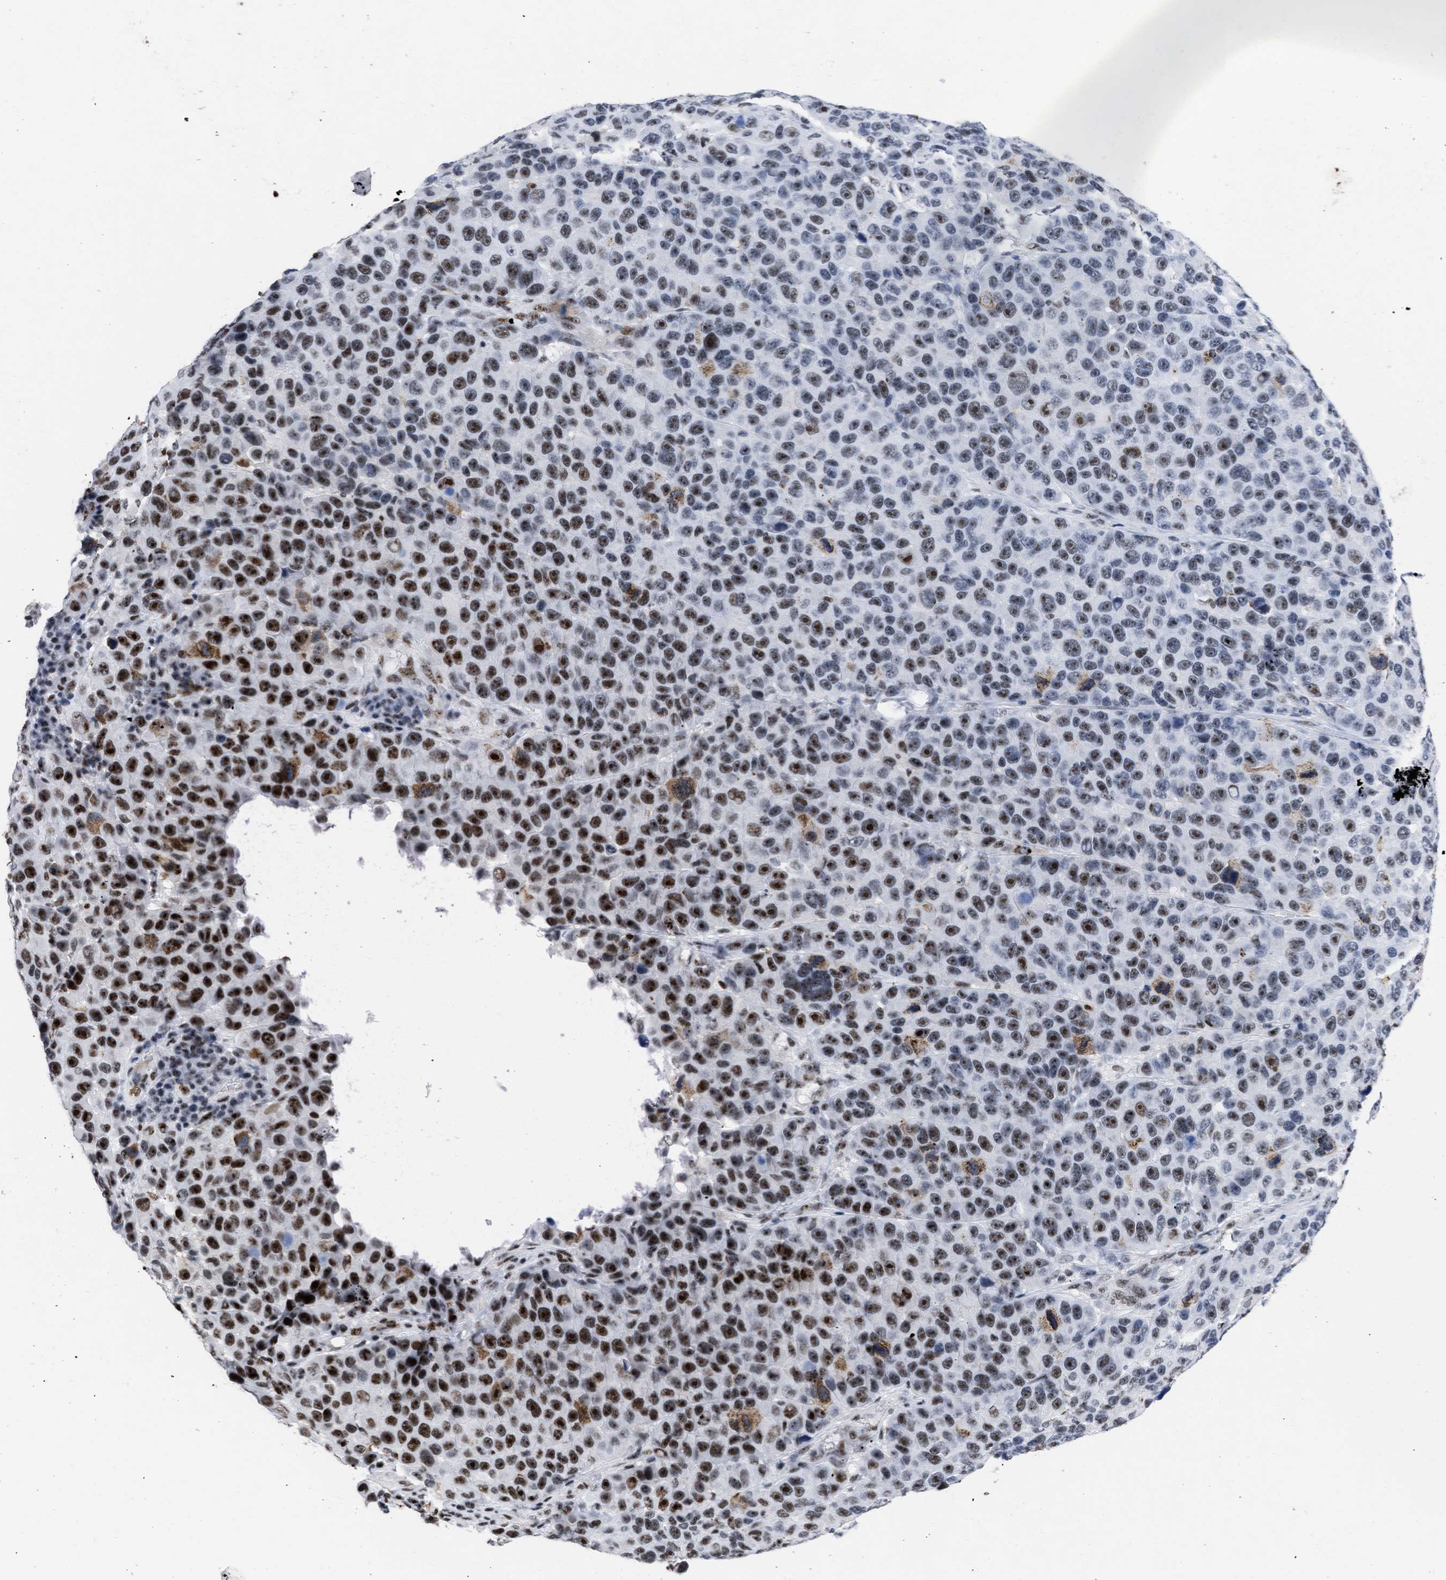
{"staining": {"intensity": "strong", "quantity": ">75%", "location": "nuclear"}, "tissue": "melanoma", "cell_type": "Tumor cells", "image_type": "cancer", "snomed": [{"axis": "morphology", "description": "Malignant melanoma, NOS"}, {"axis": "topography", "description": "Skin"}], "caption": "There is high levels of strong nuclear expression in tumor cells of melanoma, as demonstrated by immunohistochemical staining (brown color).", "gene": "DDX41", "patient": {"sex": "male", "age": 53}}